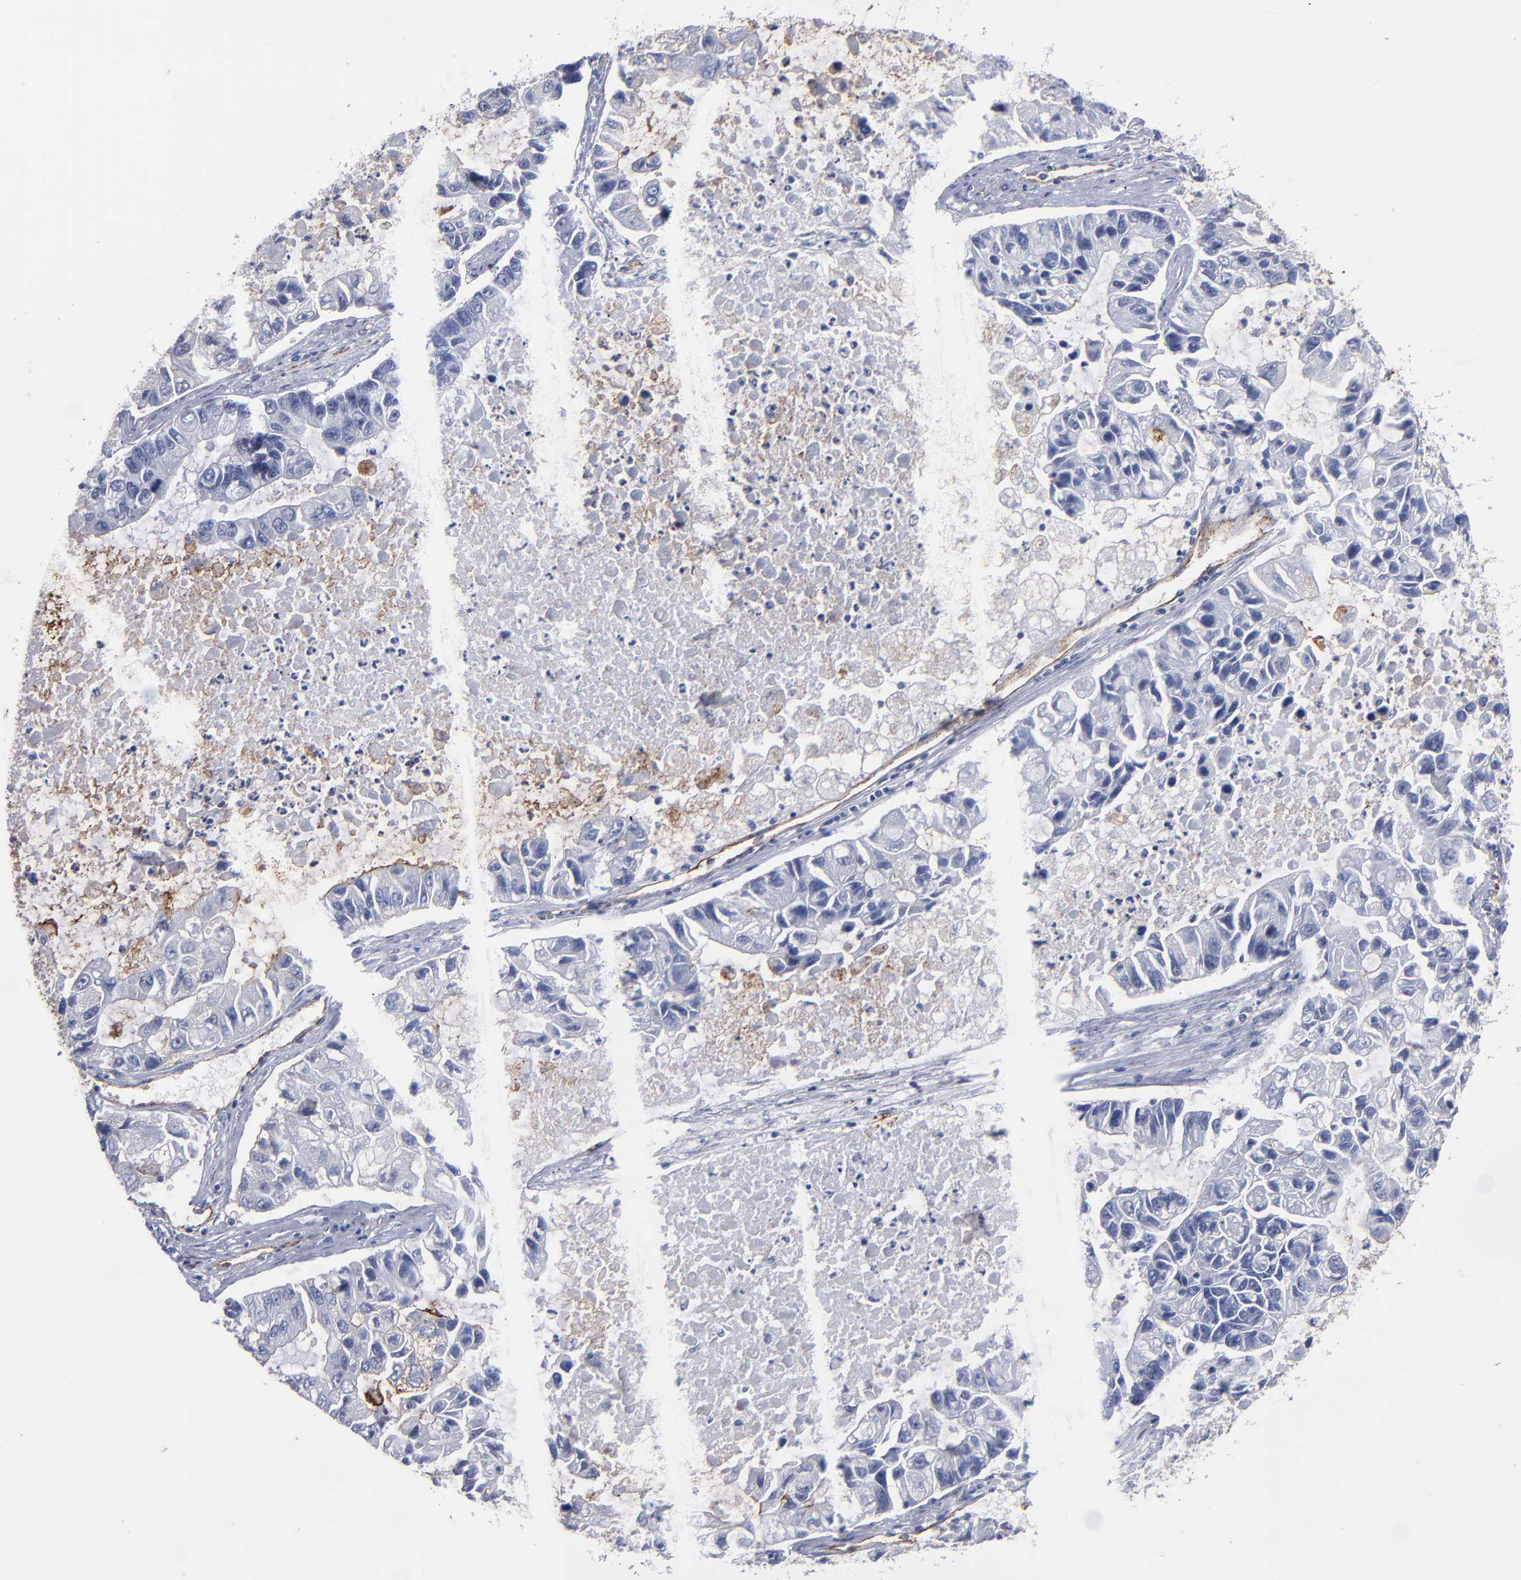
{"staining": {"intensity": "moderate", "quantity": "<25%", "location": "cytoplasmic/membranous"}, "tissue": "lung cancer", "cell_type": "Tumor cells", "image_type": "cancer", "snomed": [{"axis": "morphology", "description": "Adenocarcinoma, NOS"}, {"axis": "topography", "description": "Lung"}], "caption": "Lung cancer (adenocarcinoma) tissue exhibits moderate cytoplasmic/membranous staining in approximately <25% of tumor cells", "gene": "TM4SF1", "patient": {"sex": "female", "age": 51}}